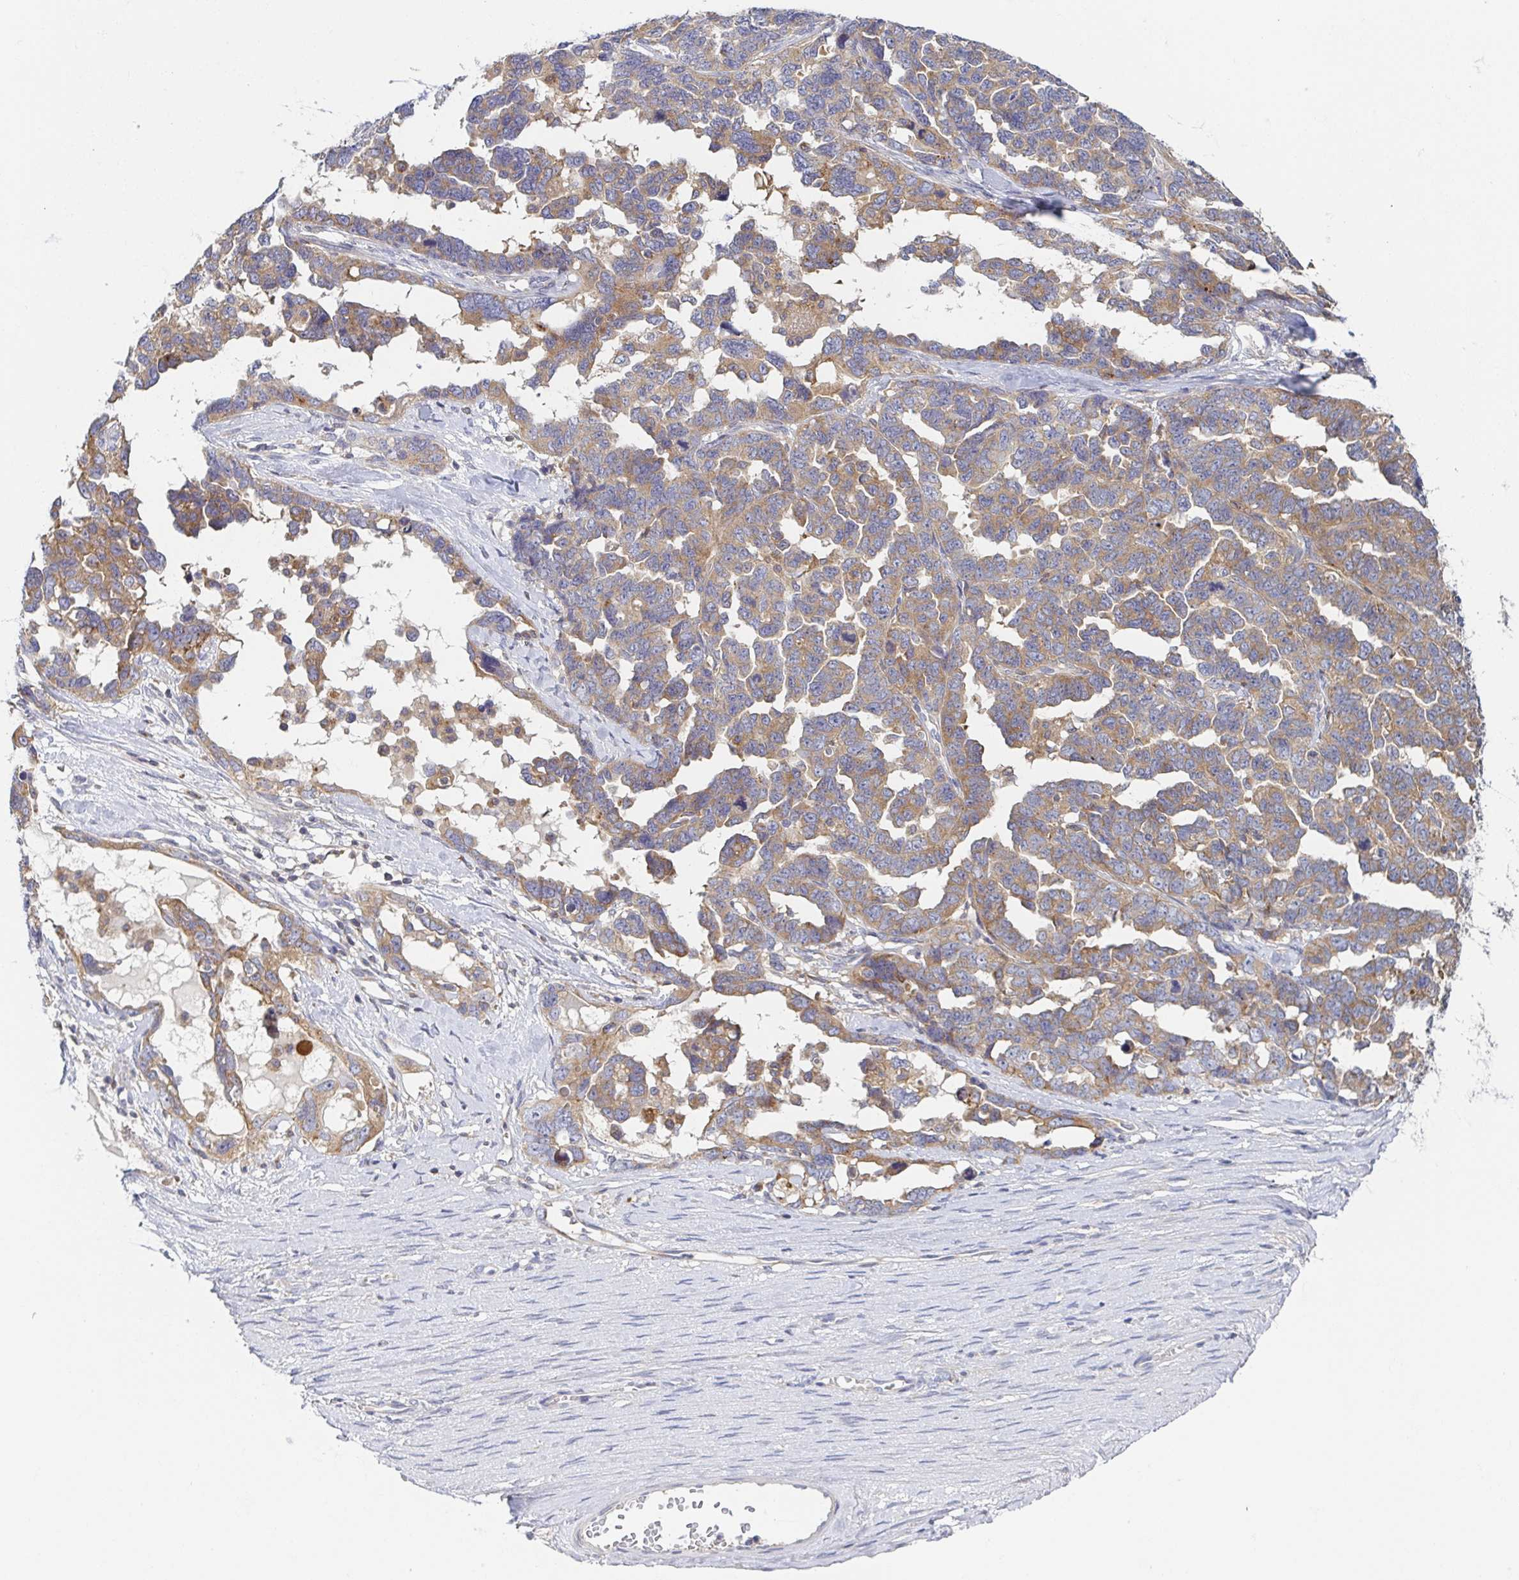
{"staining": {"intensity": "moderate", "quantity": ">75%", "location": "cytoplasmic/membranous"}, "tissue": "ovarian cancer", "cell_type": "Tumor cells", "image_type": "cancer", "snomed": [{"axis": "morphology", "description": "Cystadenocarcinoma, serous, NOS"}, {"axis": "topography", "description": "Ovary"}], "caption": "Serous cystadenocarcinoma (ovarian) was stained to show a protein in brown. There is medium levels of moderate cytoplasmic/membranous staining in about >75% of tumor cells. Ihc stains the protein in brown and the nuclei are stained blue.", "gene": "TUFT1", "patient": {"sex": "female", "age": 69}}